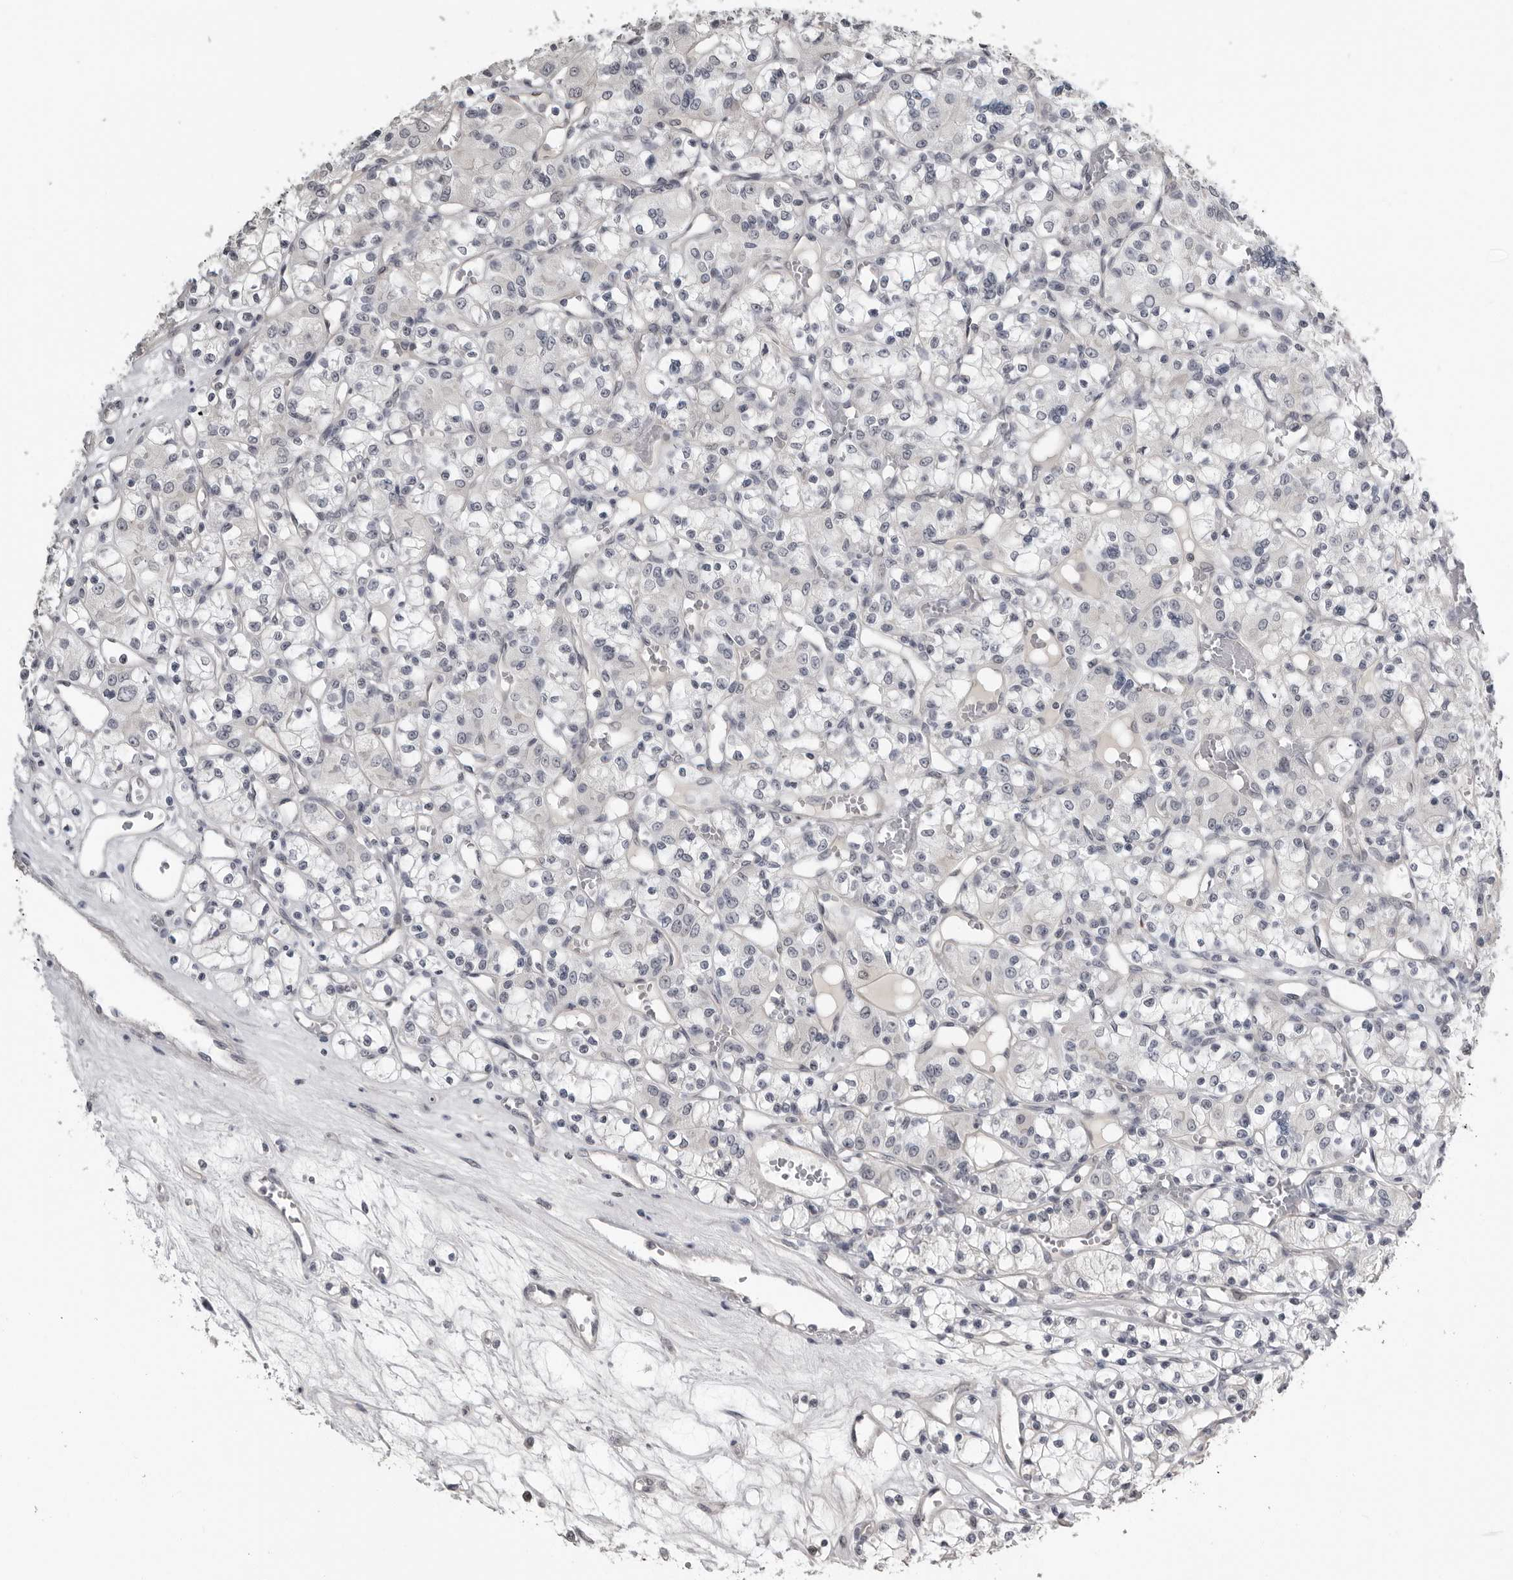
{"staining": {"intensity": "negative", "quantity": "none", "location": "none"}, "tissue": "renal cancer", "cell_type": "Tumor cells", "image_type": "cancer", "snomed": [{"axis": "morphology", "description": "Adenocarcinoma, NOS"}, {"axis": "topography", "description": "Kidney"}], "caption": "The photomicrograph exhibits no staining of tumor cells in renal cancer (adenocarcinoma).", "gene": "PRRX2", "patient": {"sex": "female", "age": 59}}